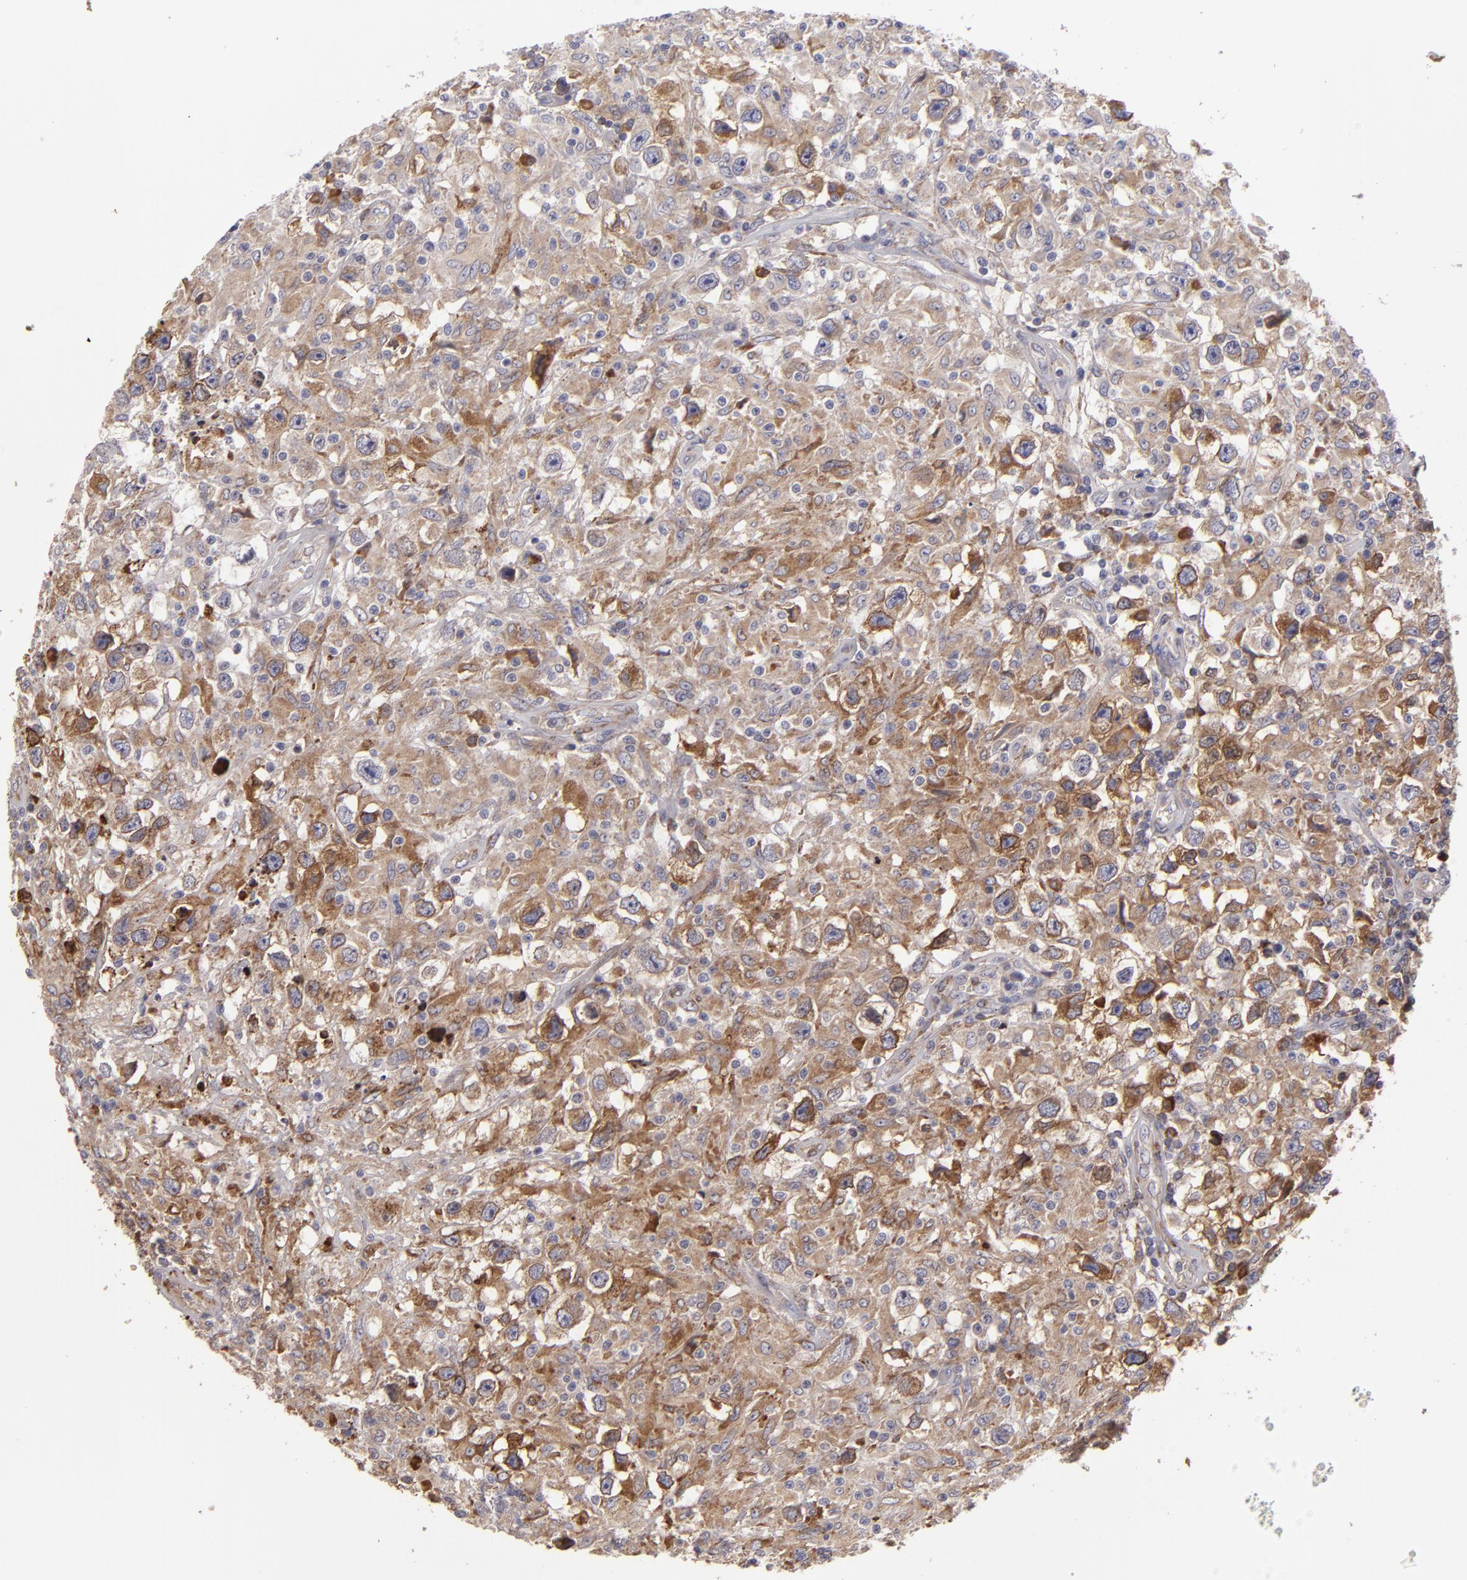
{"staining": {"intensity": "moderate", "quantity": ">75%", "location": "cytoplasmic/membranous"}, "tissue": "testis cancer", "cell_type": "Tumor cells", "image_type": "cancer", "snomed": [{"axis": "morphology", "description": "Seminoma, NOS"}, {"axis": "topography", "description": "Testis"}], "caption": "Testis cancer (seminoma) stained with a protein marker exhibits moderate staining in tumor cells.", "gene": "CFB", "patient": {"sex": "male", "age": 34}}